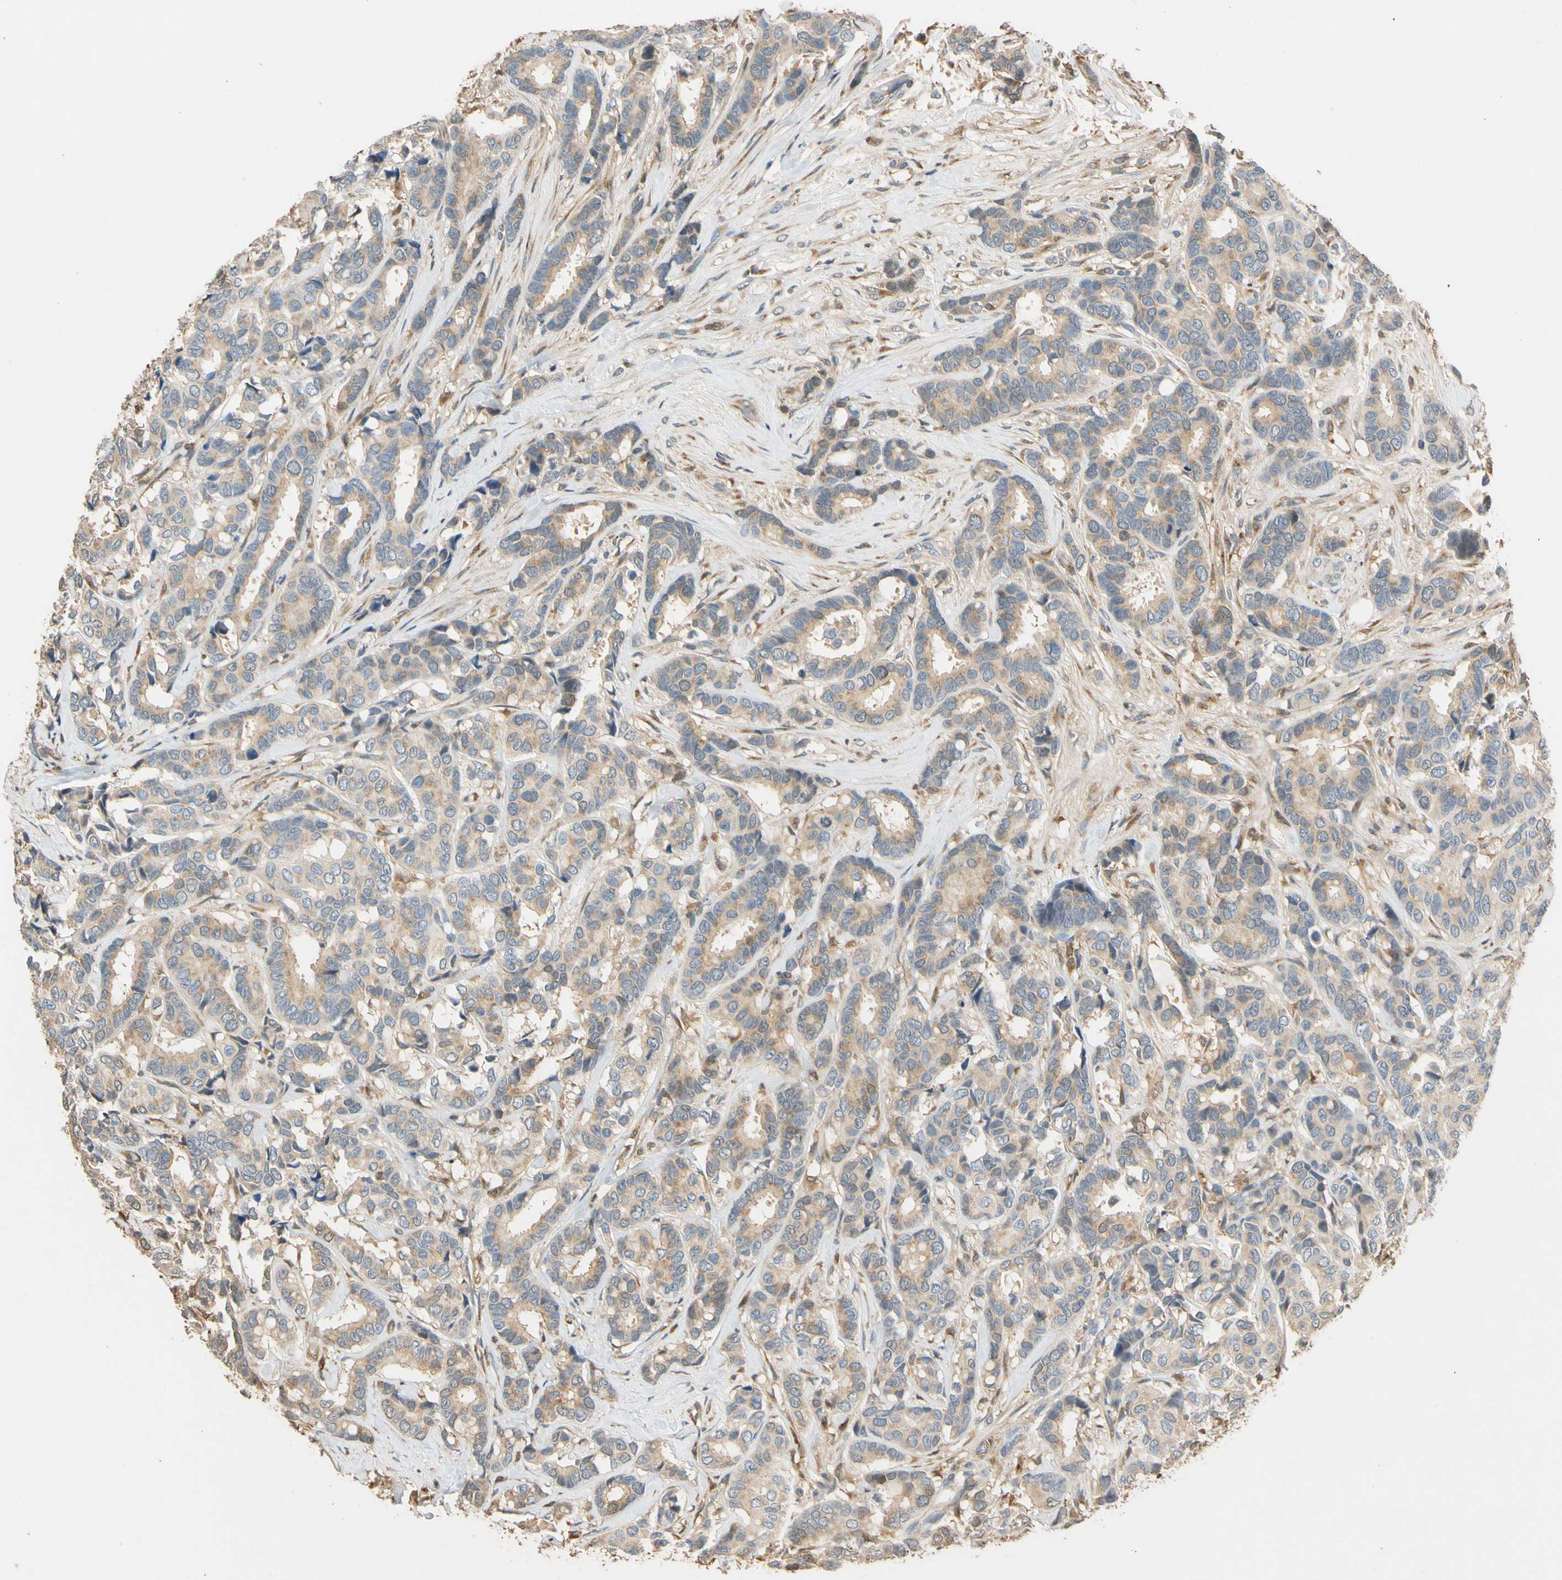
{"staining": {"intensity": "weak", "quantity": ">75%", "location": "cytoplasmic/membranous"}, "tissue": "breast cancer", "cell_type": "Tumor cells", "image_type": "cancer", "snomed": [{"axis": "morphology", "description": "Duct carcinoma"}, {"axis": "topography", "description": "Breast"}], "caption": "The image shows staining of breast cancer, revealing weak cytoplasmic/membranous protein staining (brown color) within tumor cells.", "gene": "GPSM2", "patient": {"sex": "female", "age": 87}}